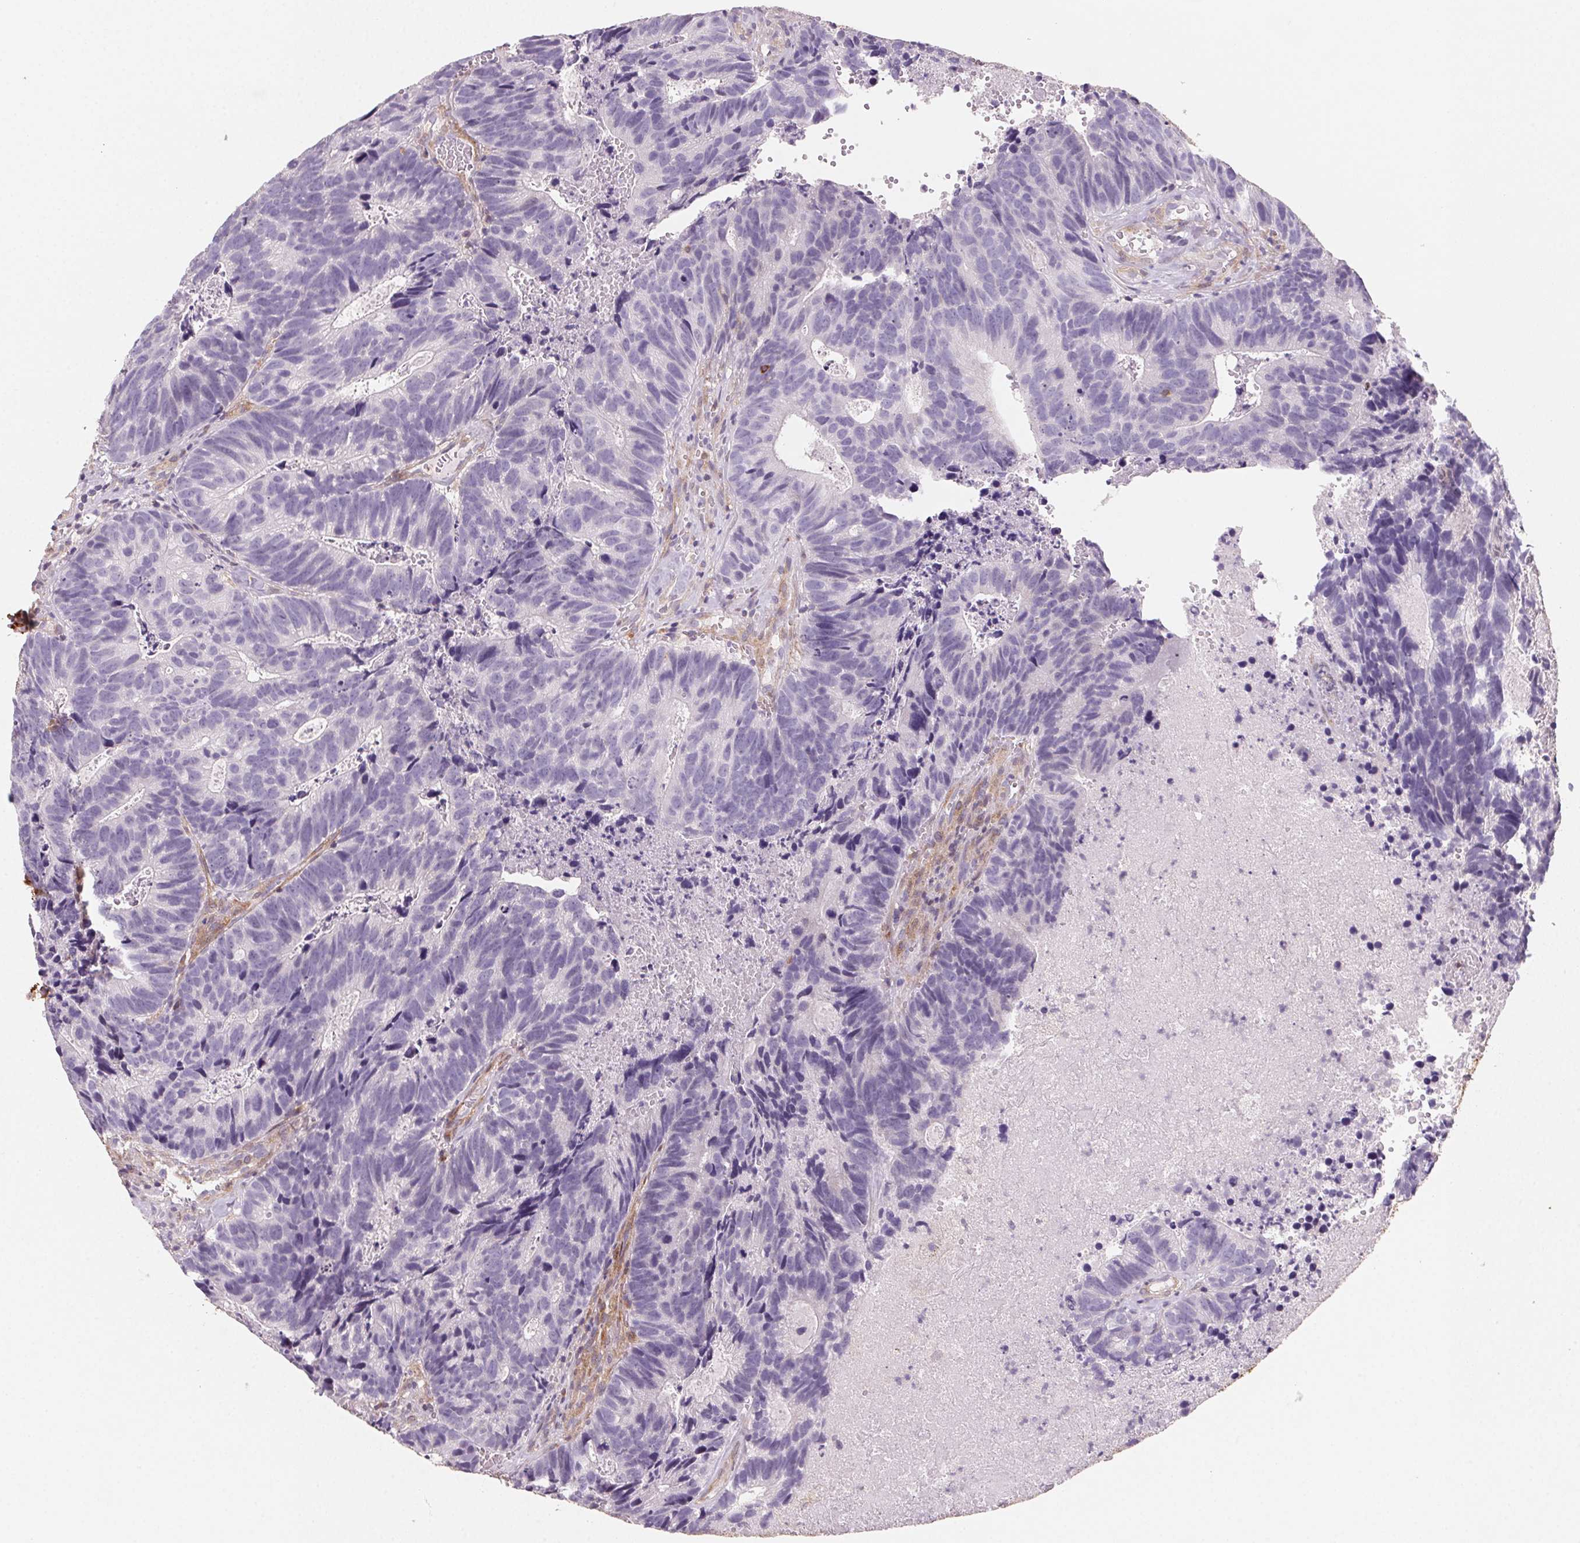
{"staining": {"intensity": "negative", "quantity": "none", "location": "none"}, "tissue": "head and neck cancer", "cell_type": "Tumor cells", "image_type": "cancer", "snomed": [{"axis": "morphology", "description": "Adenocarcinoma, NOS"}, {"axis": "topography", "description": "Head-Neck"}], "caption": "Tumor cells show no significant positivity in head and neck adenocarcinoma. (DAB (3,3'-diaminobenzidine) IHC with hematoxylin counter stain).", "gene": "GBP1", "patient": {"sex": "male", "age": 62}}